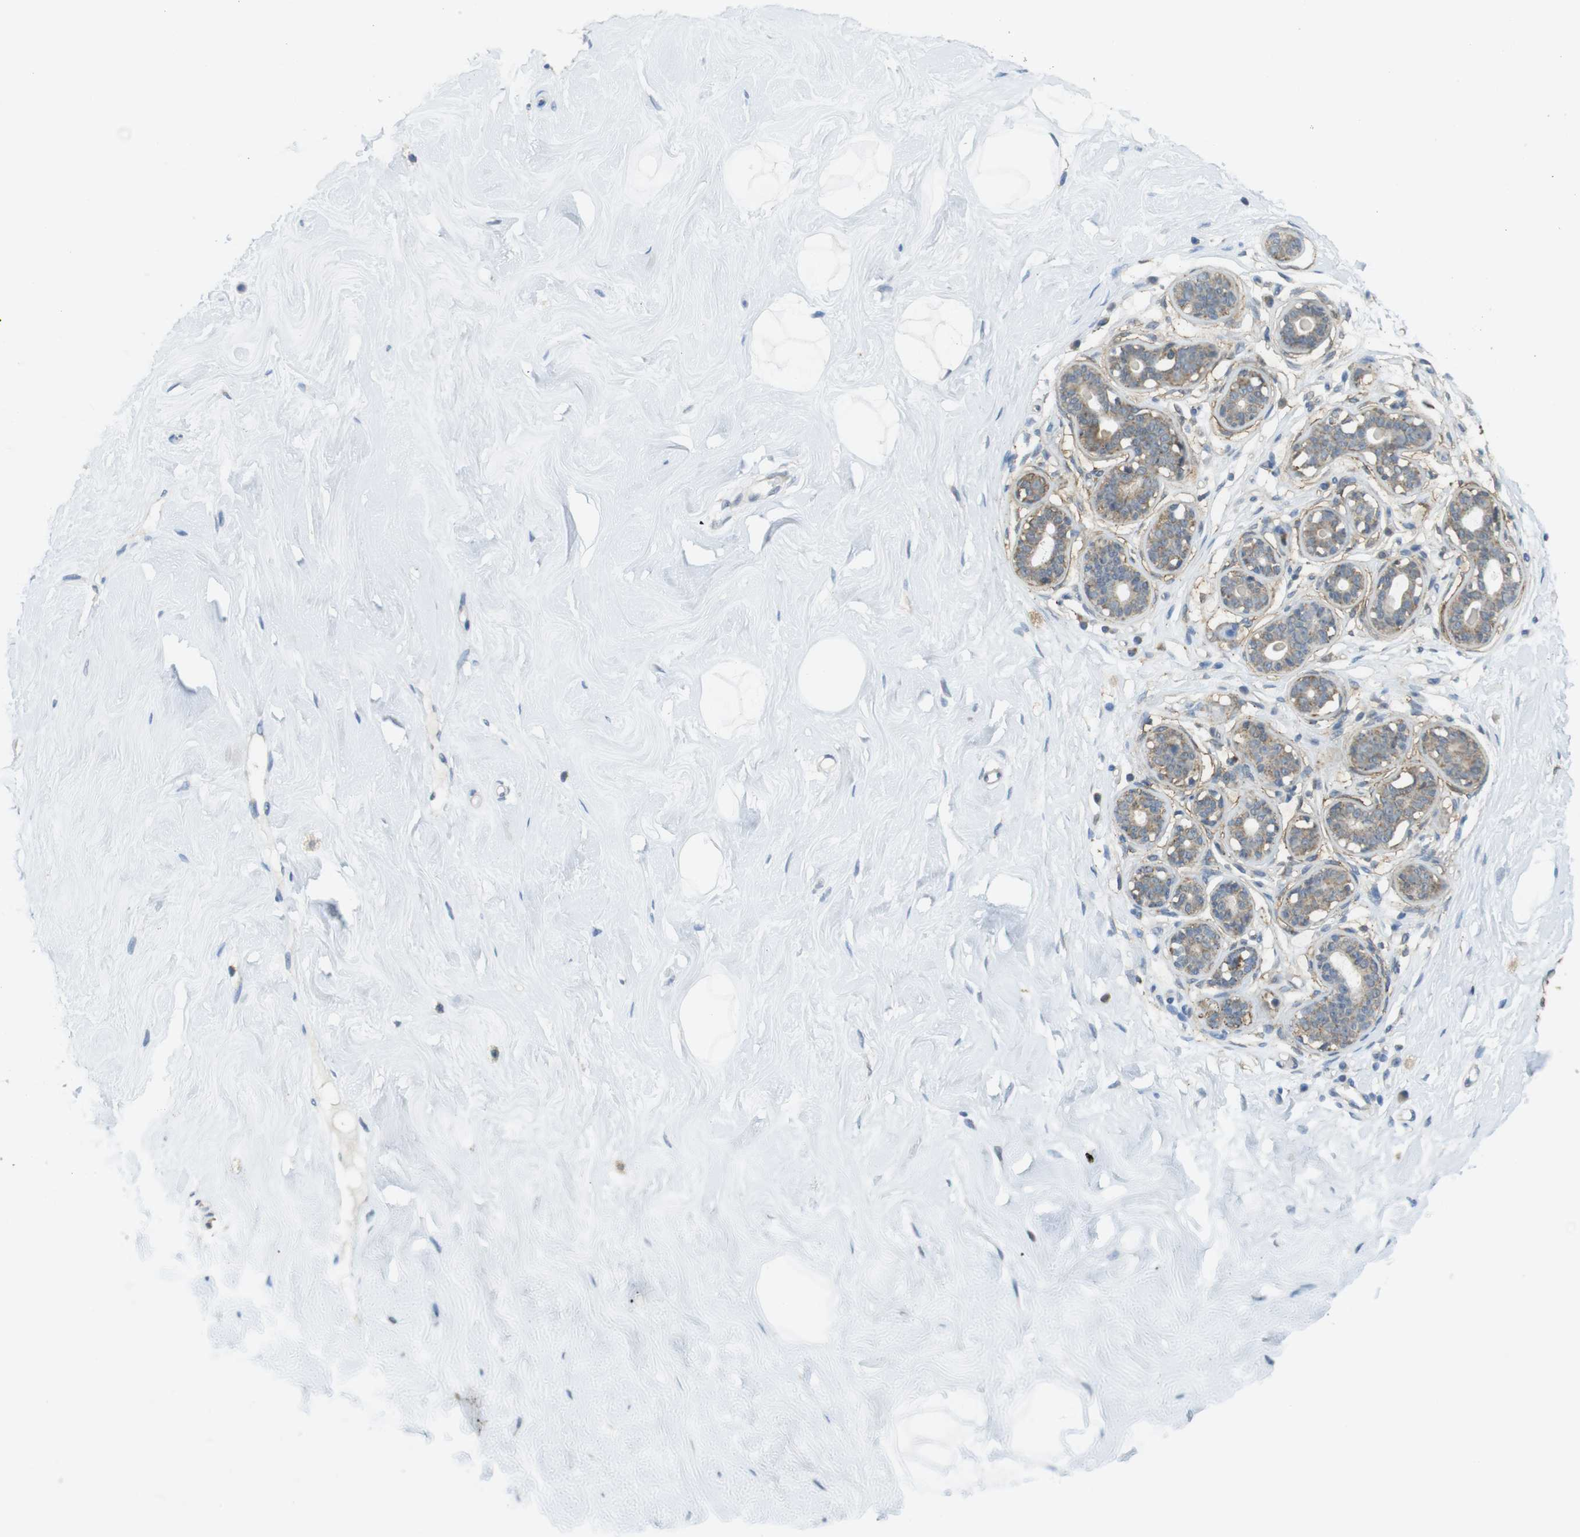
{"staining": {"intensity": "negative", "quantity": "none", "location": "none"}, "tissue": "breast", "cell_type": "Adipocytes", "image_type": "normal", "snomed": [{"axis": "morphology", "description": "Normal tissue, NOS"}, {"axis": "topography", "description": "Breast"}], "caption": "Breast stained for a protein using immunohistochemistry (IHC) exhibits no staining adipocytes.", "gene": "BRI3BP", "patient": {"sex": "female", "age": 23}}